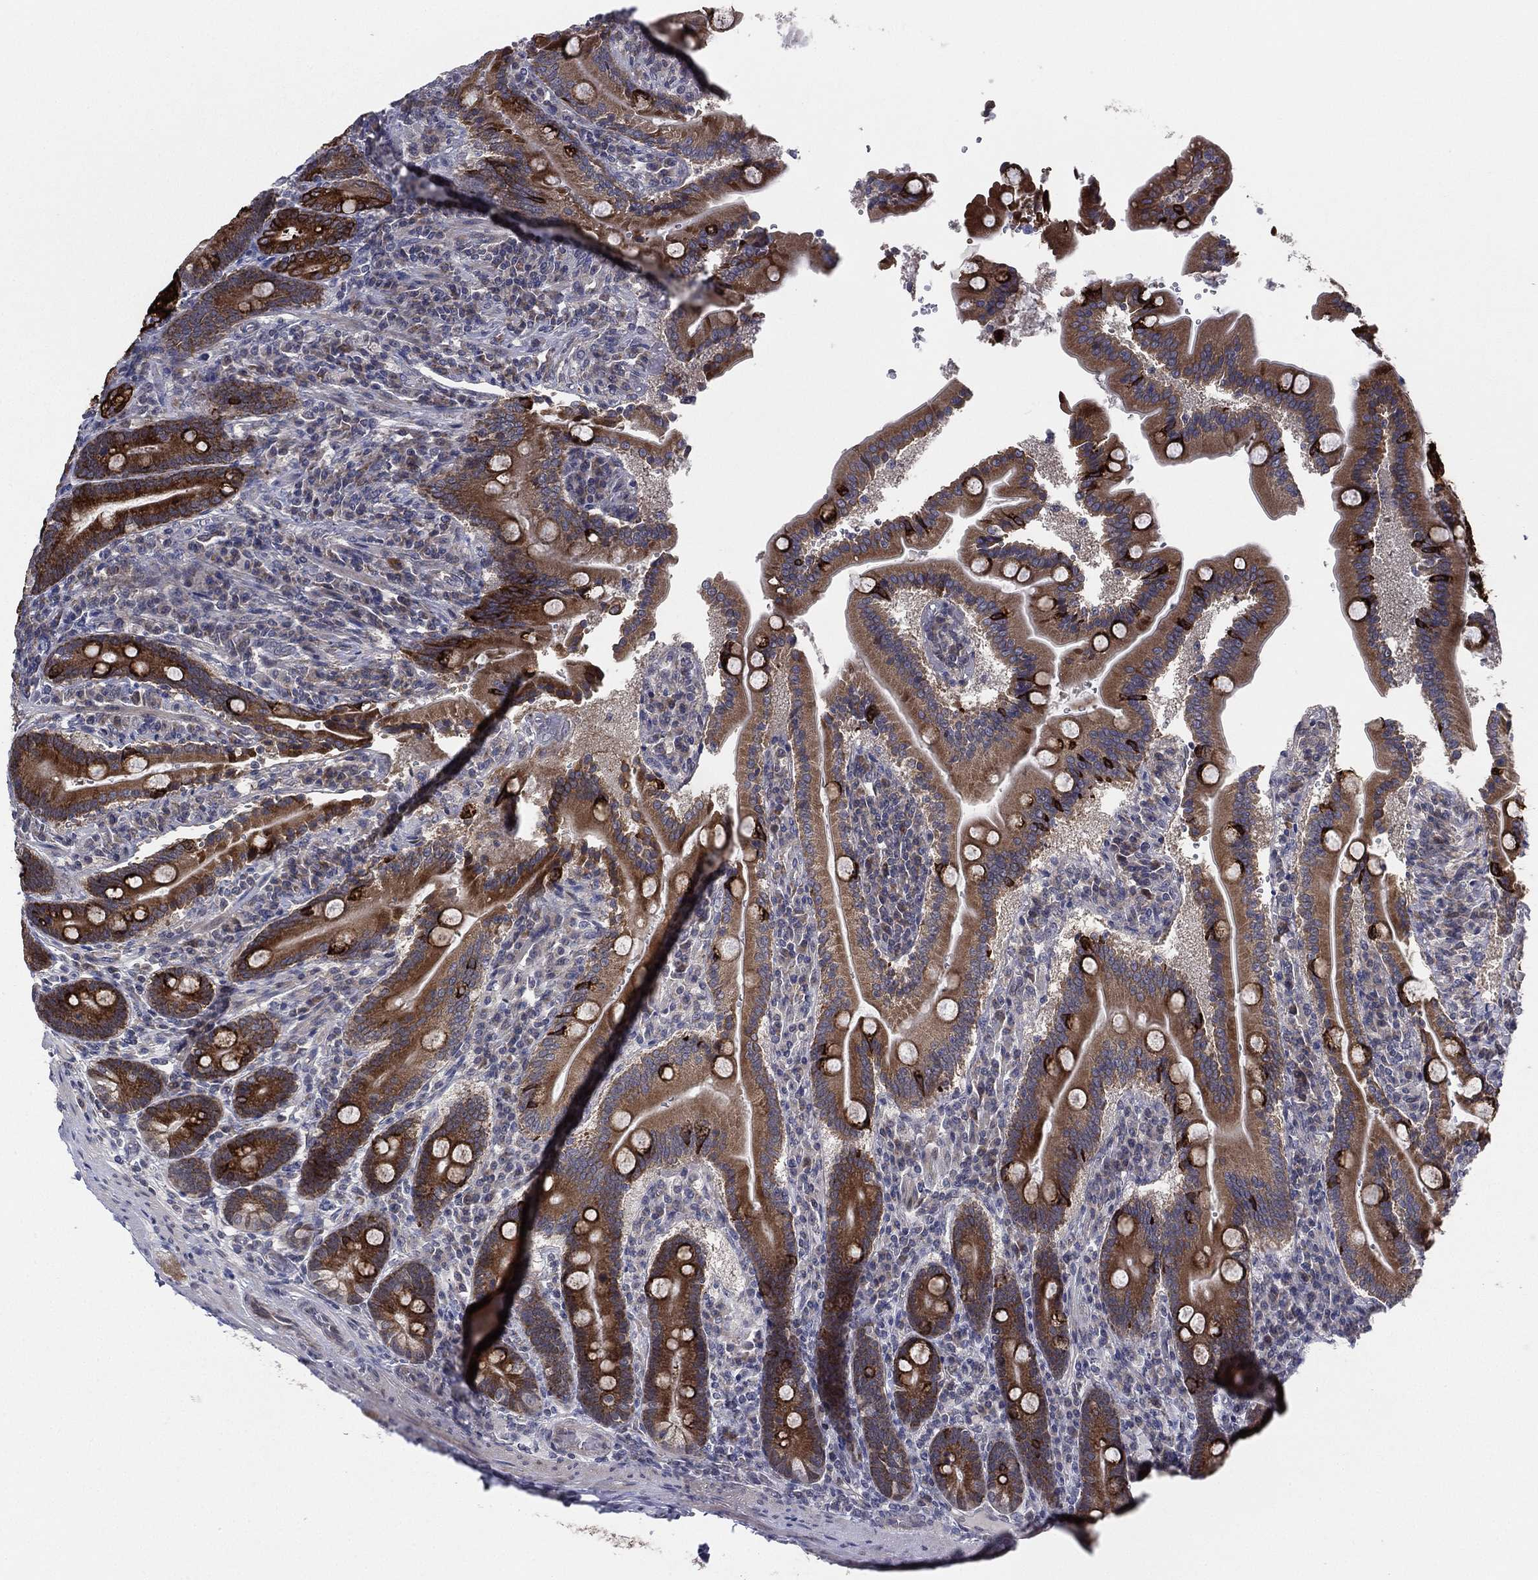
{"staining": {"intensity": "strong", "quantity": "25%-75%", "location": "cytoplasmic/membranous"}, "tissue": "duodenum", "cell_type": "Glandular cells", "image_type": "normal", "snomed": [{"axis": "morphology", "description": "Normal tissue, NOS"}, {"axis": "topography", "description": "Duodenum"}], "caption": "Immunohistochemical staining of unremarkable human duodenum displays high levels of strong cytoplasmic/membranous staining in approximately 25%-75% of glandular cells.", "gene": "KAT14", "patient": {"sex": "female", "age": 62}}